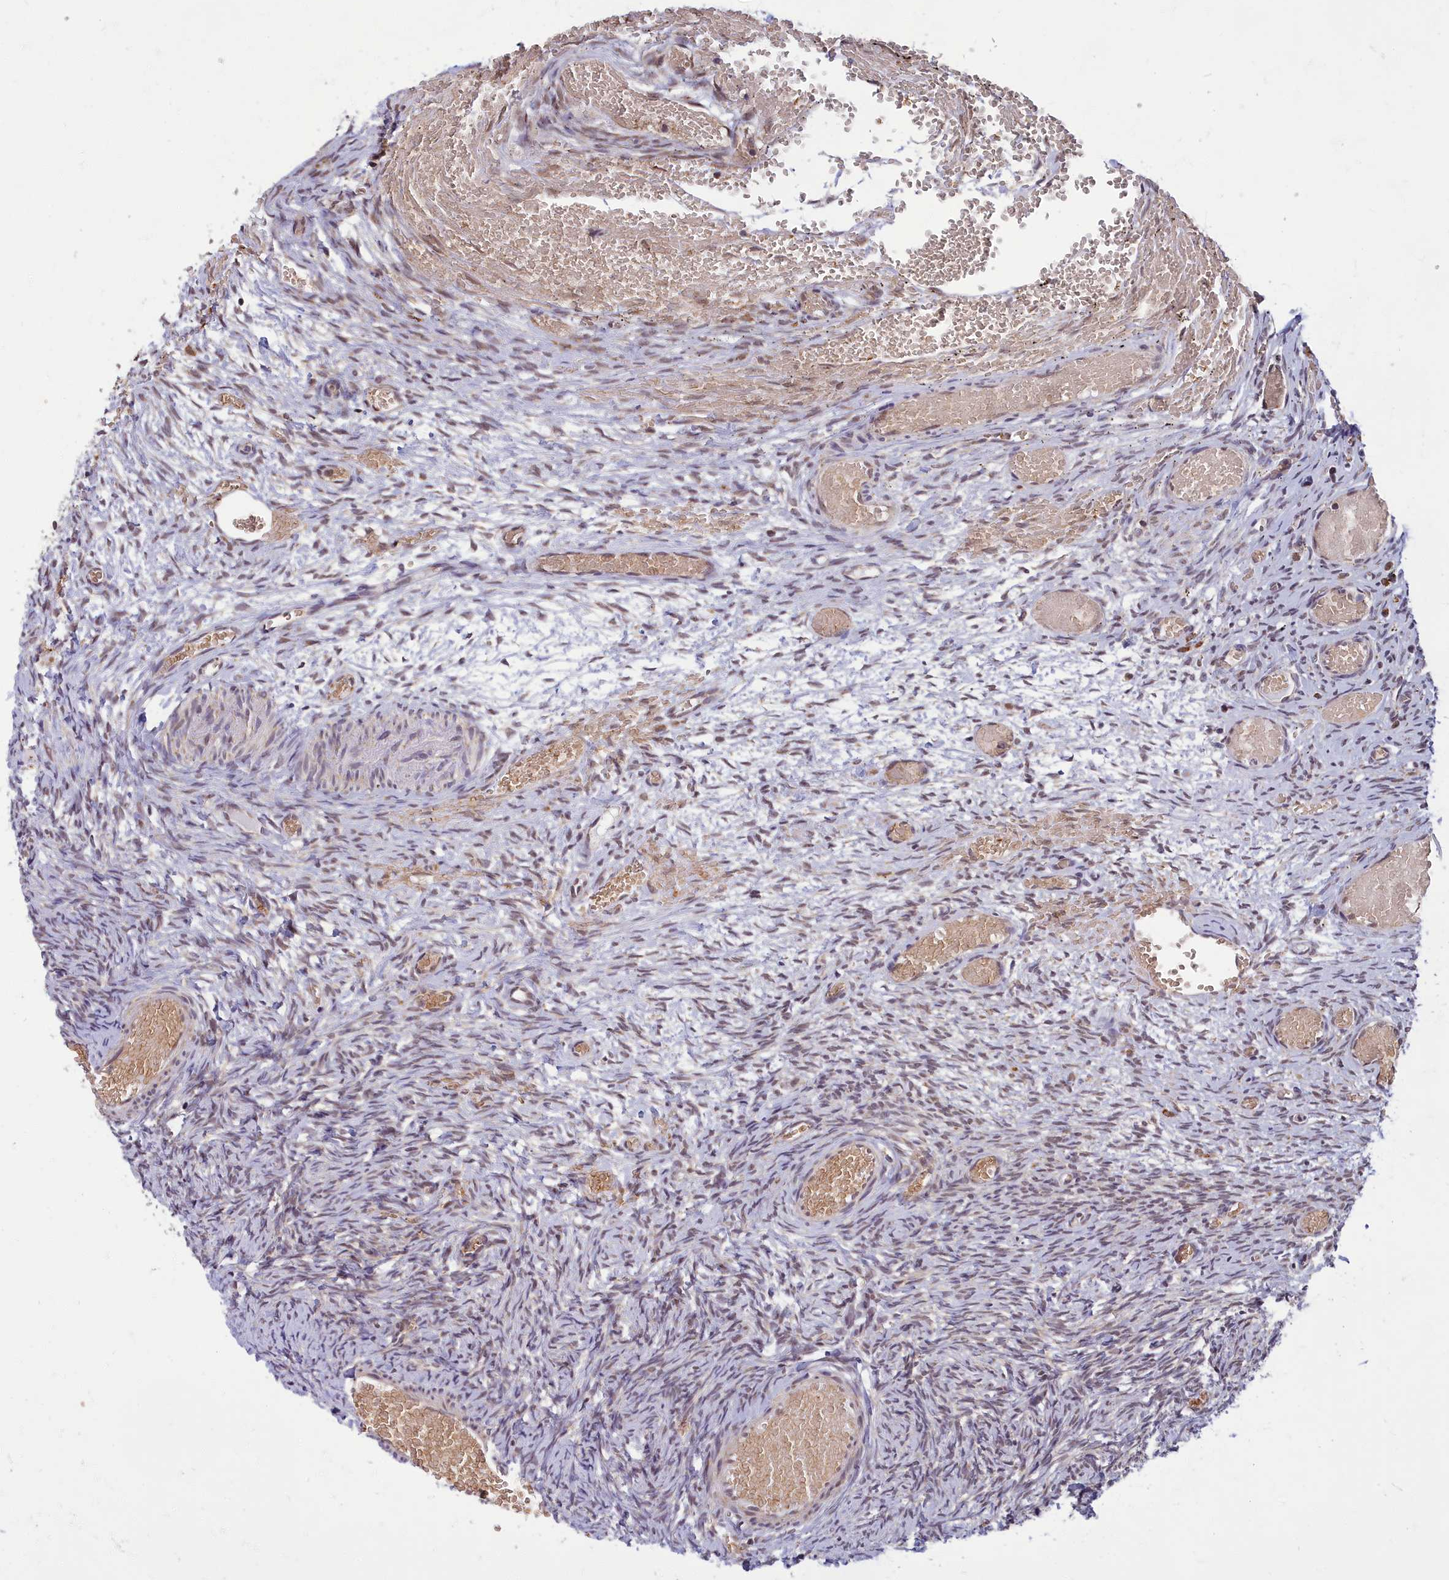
{"staining": {"intensity": "weak", "quantity": ">75%", "location": "cytoplasmic/membranous,nuclear"}, "tissue": "ovary", "cell_type": "Follicle cells", "image_type": "normal", "snomed": [{"axis": "morphology", "description": "Adenocarcinoma, NOS"}, {"axis": "topography", "description": "Endometrium"}], "caption": "Immunohistochemical staining of benign human ovary shows low levels of weak cytoplasmic/membranous,nuclear positivity in about >75% of follicle cells. (brown staining indicates protein expression, while blue staining denotes nuclei).", "gene": "EARS2", "patient": {"sex": "female", "age": 32}}